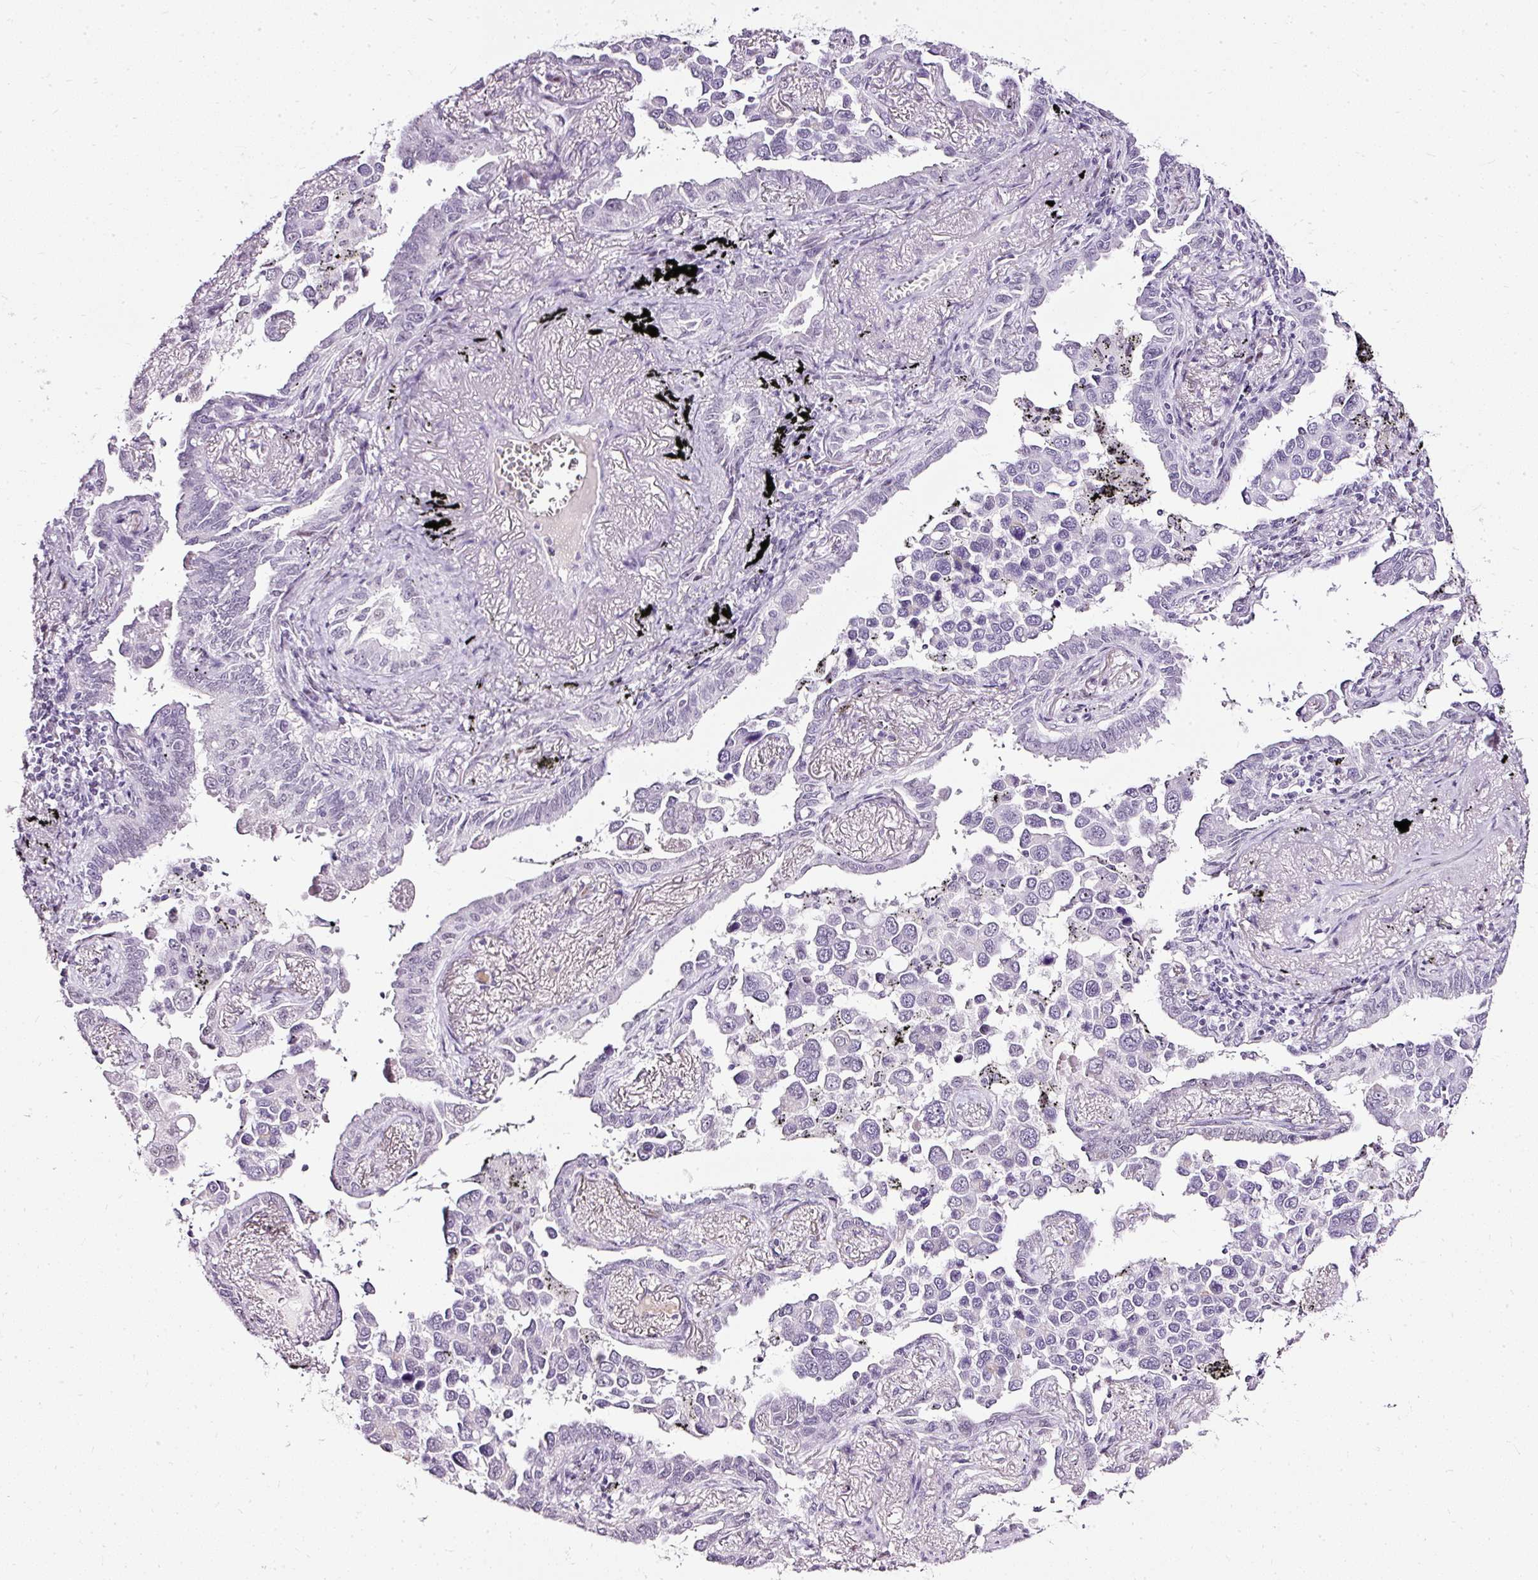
{"staining": {"intensity": "negative", "quantity": "none", "location": "none"}, "tissue": "lung cancer", "cell_type": "Tumor cells", "image_type": "cancer", "snomed": [{"axis": "morphology", "description": "Adenocarcinoma, NOS"}, {"axis": "topography", "description": "Lung"}], "caption": "Immunohistochemistry image of lung cancer (adenocarcinoma) stained for a protein (brown), which demonstrates no positivity in tumor cells.", "gene": "PDE6B", "patient": {"sex": "male", "age": 67}}